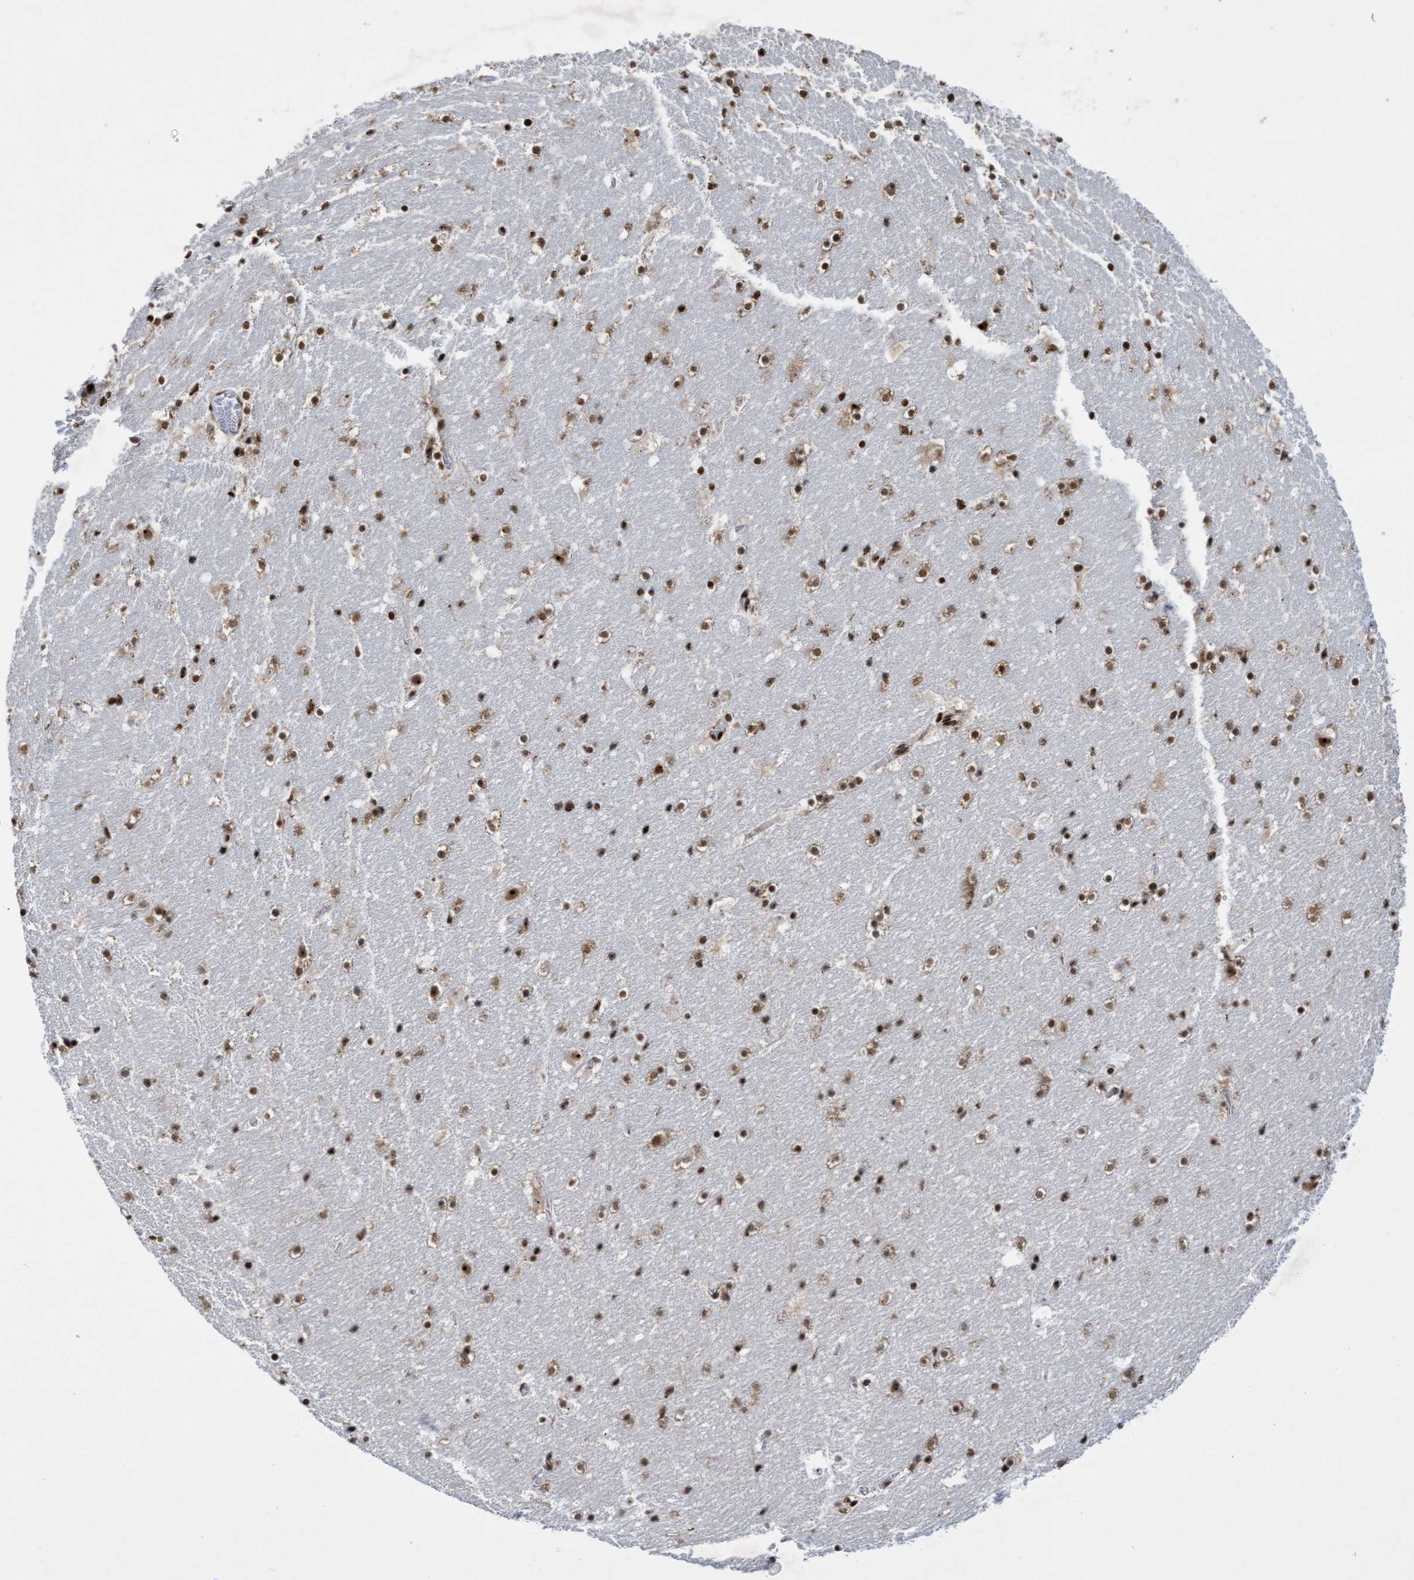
{"staining": {"intensity": "strong", "quantity": ">75%", "location": "nuclear"}, "tissue": "hippocampus", "cell_type": "Glial cells", "image_type": "normal", "snomed": [{"axis": "morphology", "description": "Normal tissue, NOS"}, {"axis": "topography", "description": "Hippocampus"}], "caption": "A micrograph of hippocampus stained for a protein exhibits strong nuclear brown staining in glial cells.", "gene": "EFCAB10", "patient": {"sex": "male", "age": 45}}